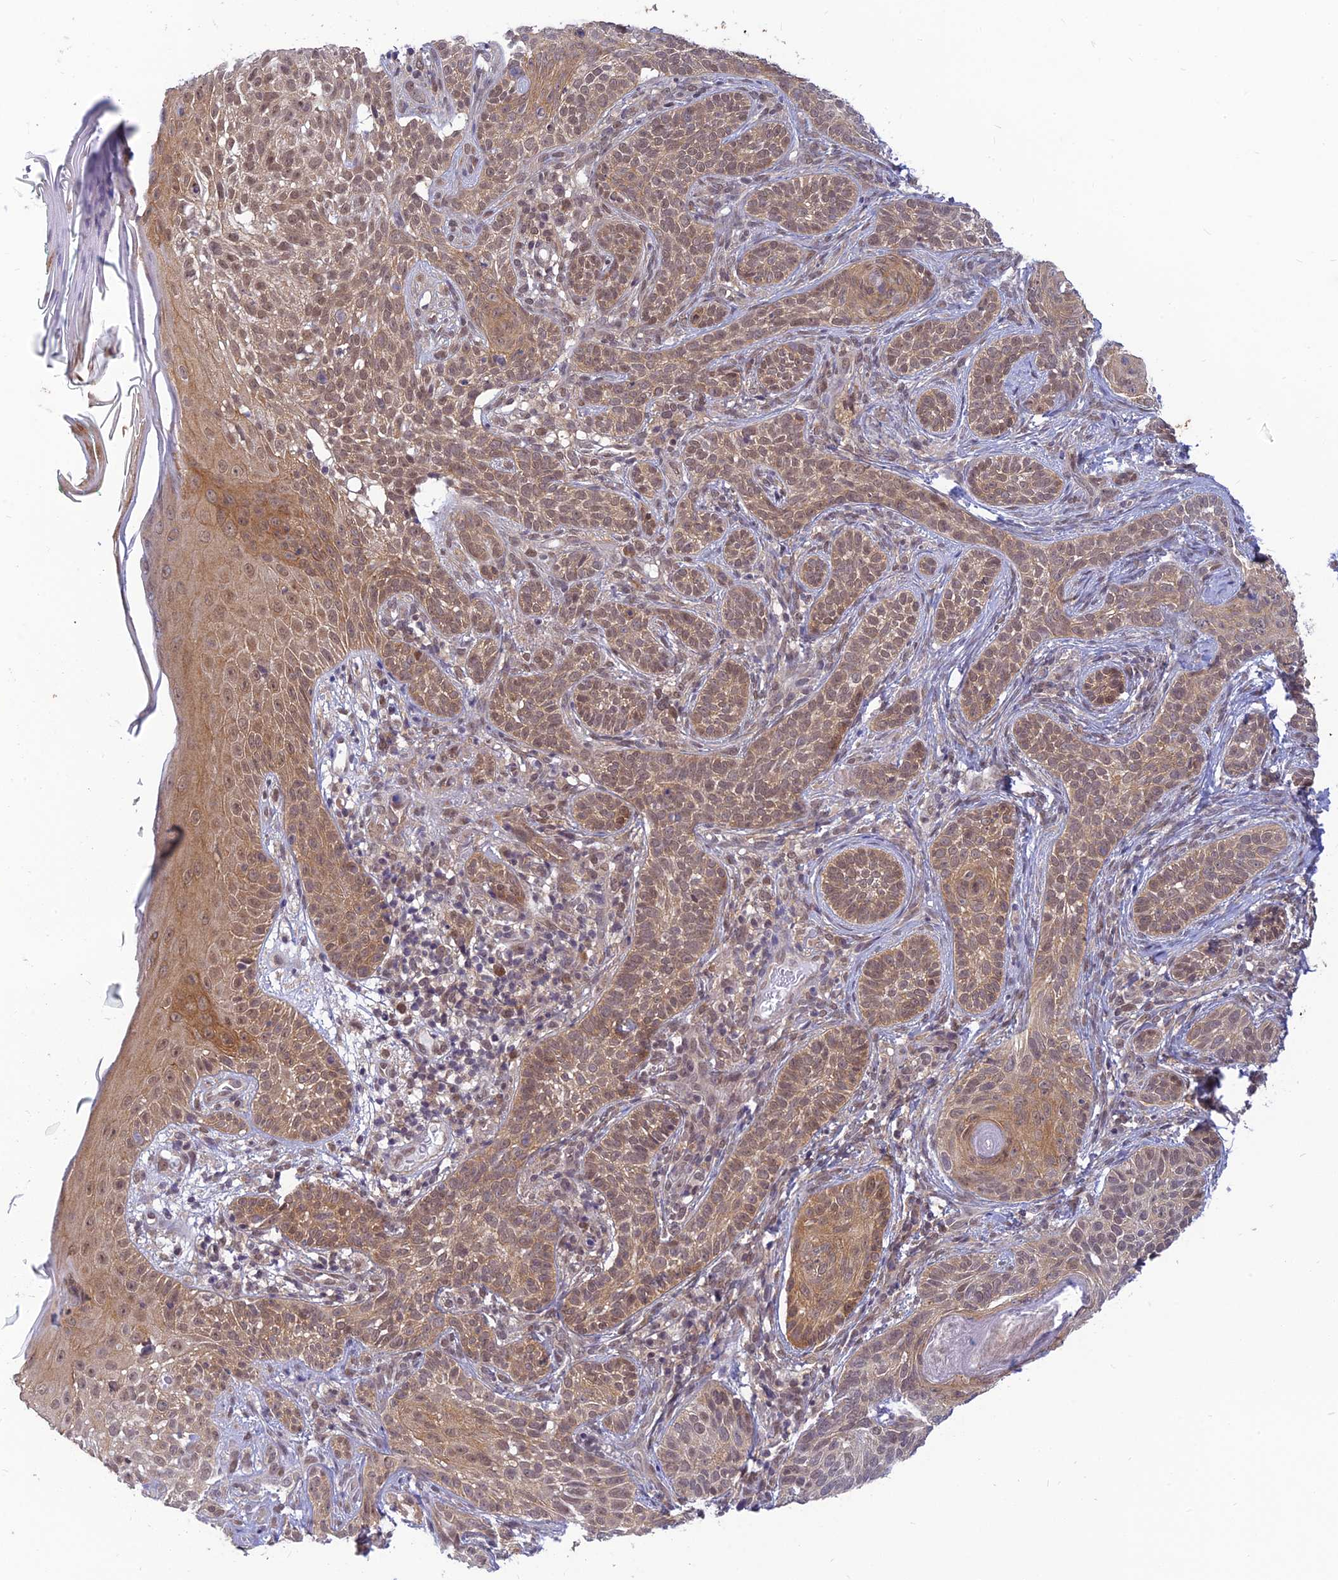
{"staining": {"intensity": "moderate", "quantity": ">75%", "location": "cytoplasmic/membranous,nuclear"}, "tissue": "skin cancer", "cell_type": "Tumor cells", "image_type": "cancer", "snomed": [{"axis": "morphology", "description": "Basal cell carcinoma"}, {"axis": "topography", "description": "Skin"}], "caption": "Brown immunohistochemical staining in basal cell carcinoma (skin) exhibits moderate cytoplasmic/membranous and nuclear positivity in approximately >75% of tumor cells.", "gene": "SKIC8", "patient": {"sex": "male", "age": 71}}